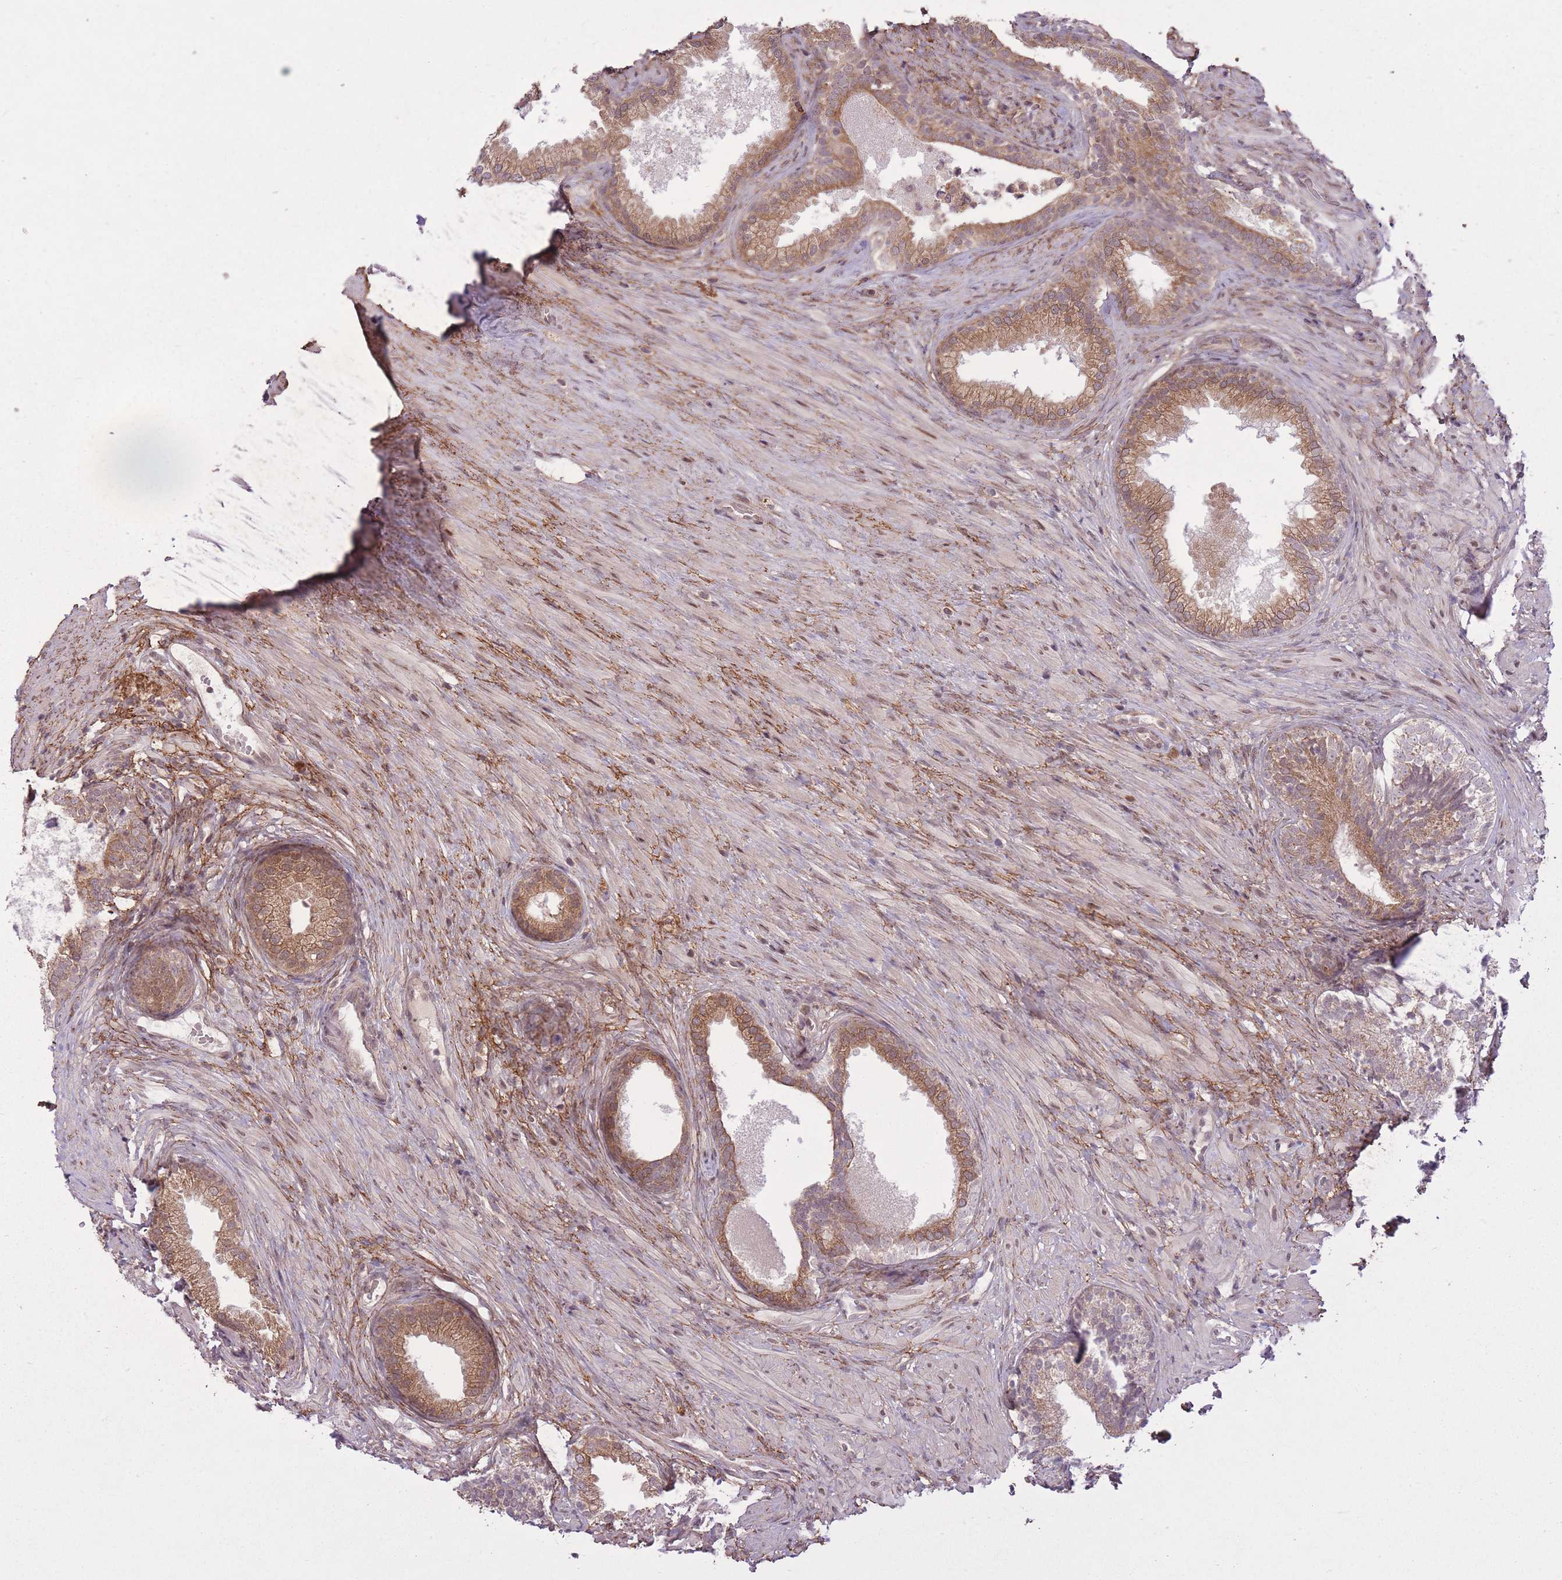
{"staining": {"intensity": "moderate", "quantity": ">75%", "location": "cytoplasmic/membranous"}, "tissue": "prostate", "cell_type": "Glandular cells", "image_type": "normal", "snomed": [{"axis": "morphology", "description": "Normal tissue, NOS"}, {"axis": "topography", "description": "Prostate"}], "caption": "IHC image of benign human prostate stained for a protein (brown), which demonstrates medium levels of moderate cytoplasmic/membranous staining in about >75% of glandular cells.", "gene": "ZNF391", "patient": {"sex": "male", "age": 76}}